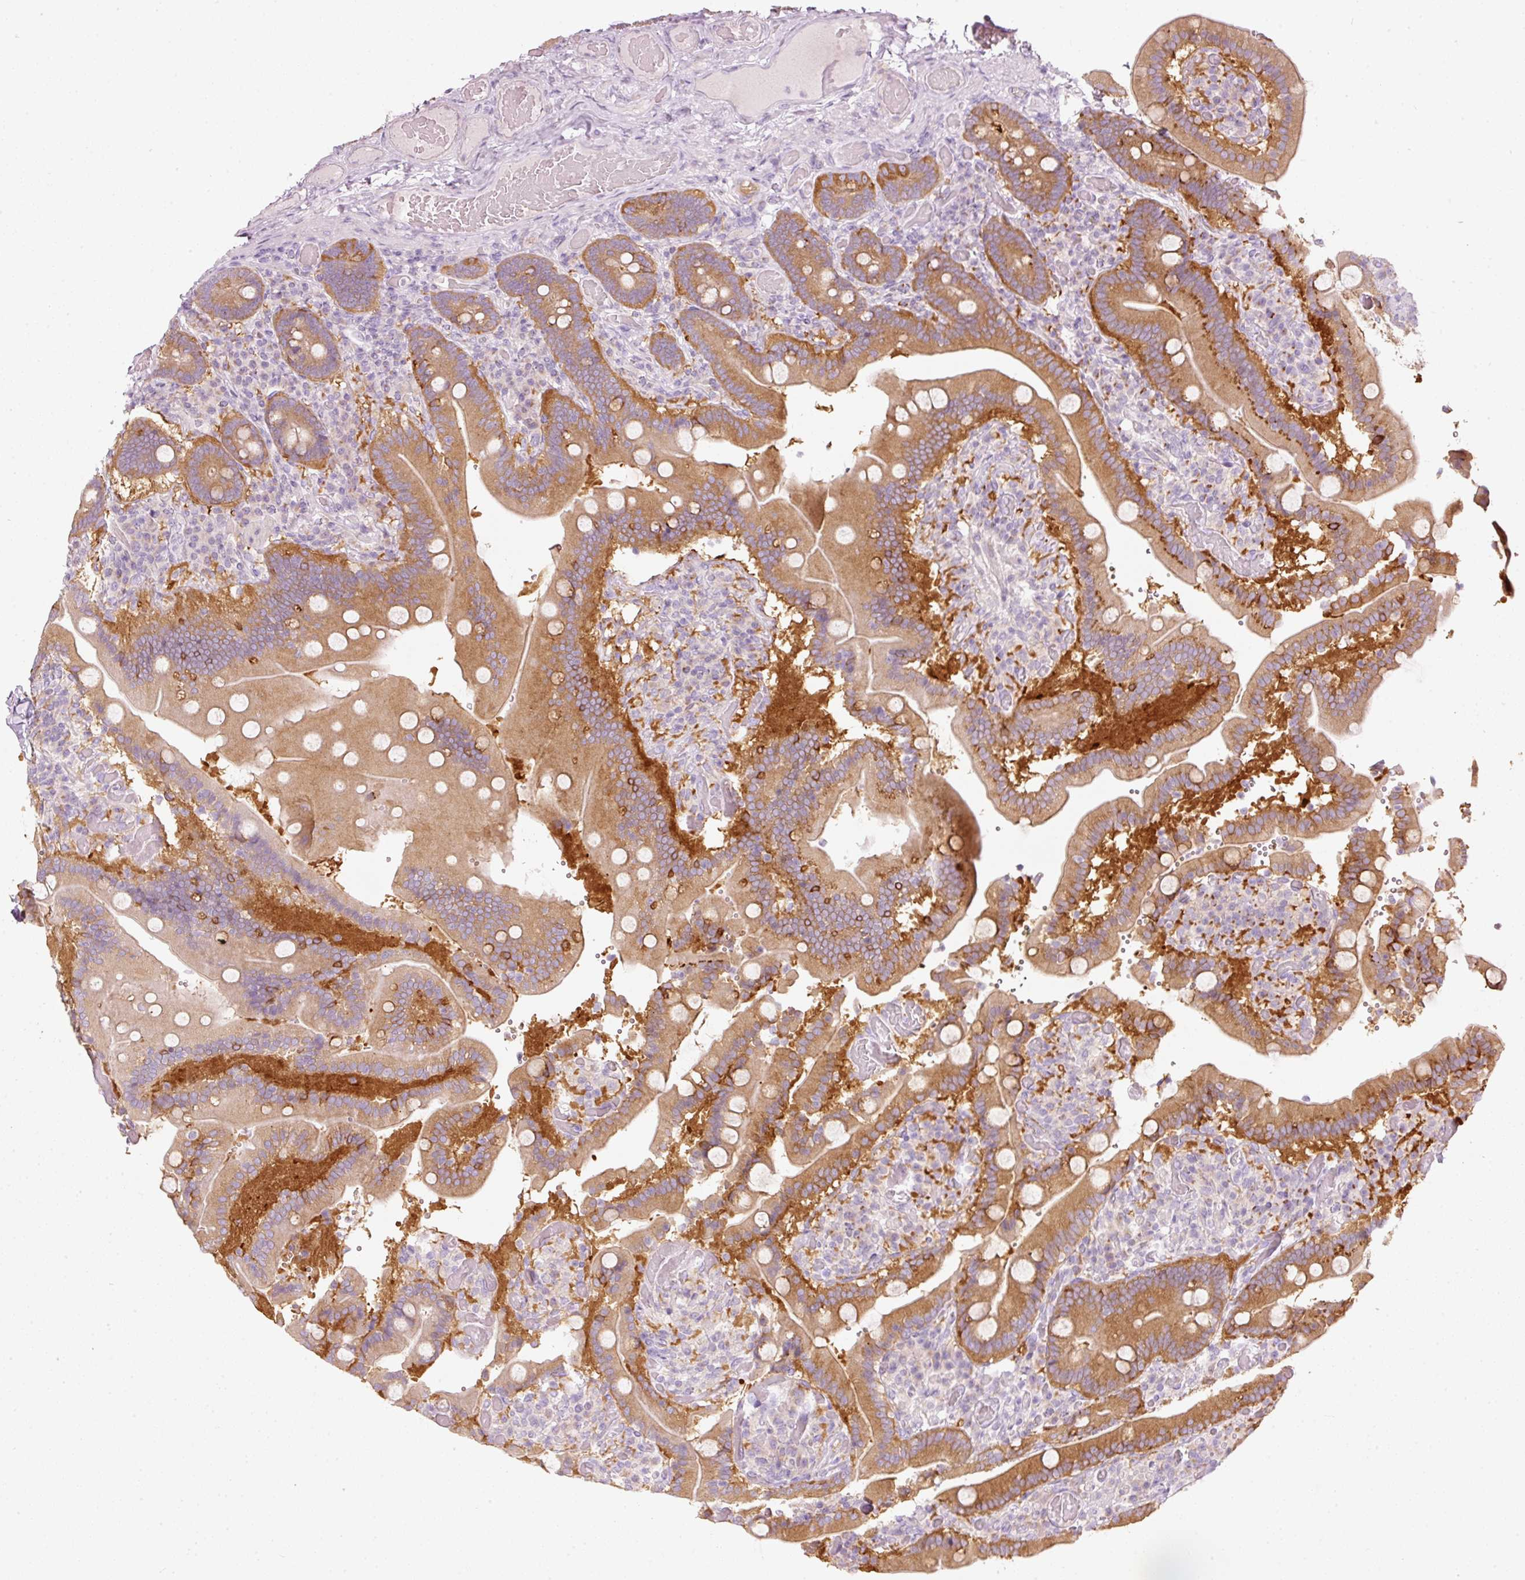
{"staining": {"intensity": "moderate", "quantity": ">75%", "location": "cytoplasmic/membranous"}, "tissue": "duodenum", "cell_type": "Glandular cells", "image_type": "normal", "snomed": [{"axis": "morphology", "description": "Normal tissue, NOS"}, {"axis": "topography", "description": "Duodenum"}], "caption": "Immunohistochemical staining of normal human duodenum shows moderate cytoplasmic/membranous protein staining in about >75% of glandular cells. (DAB (3,3'-diaminobenzidine) IHC with brightfield microscopy, high magnification).", "gene": "PDXDC1", "patient": {"sex": "female", "age": 62}}